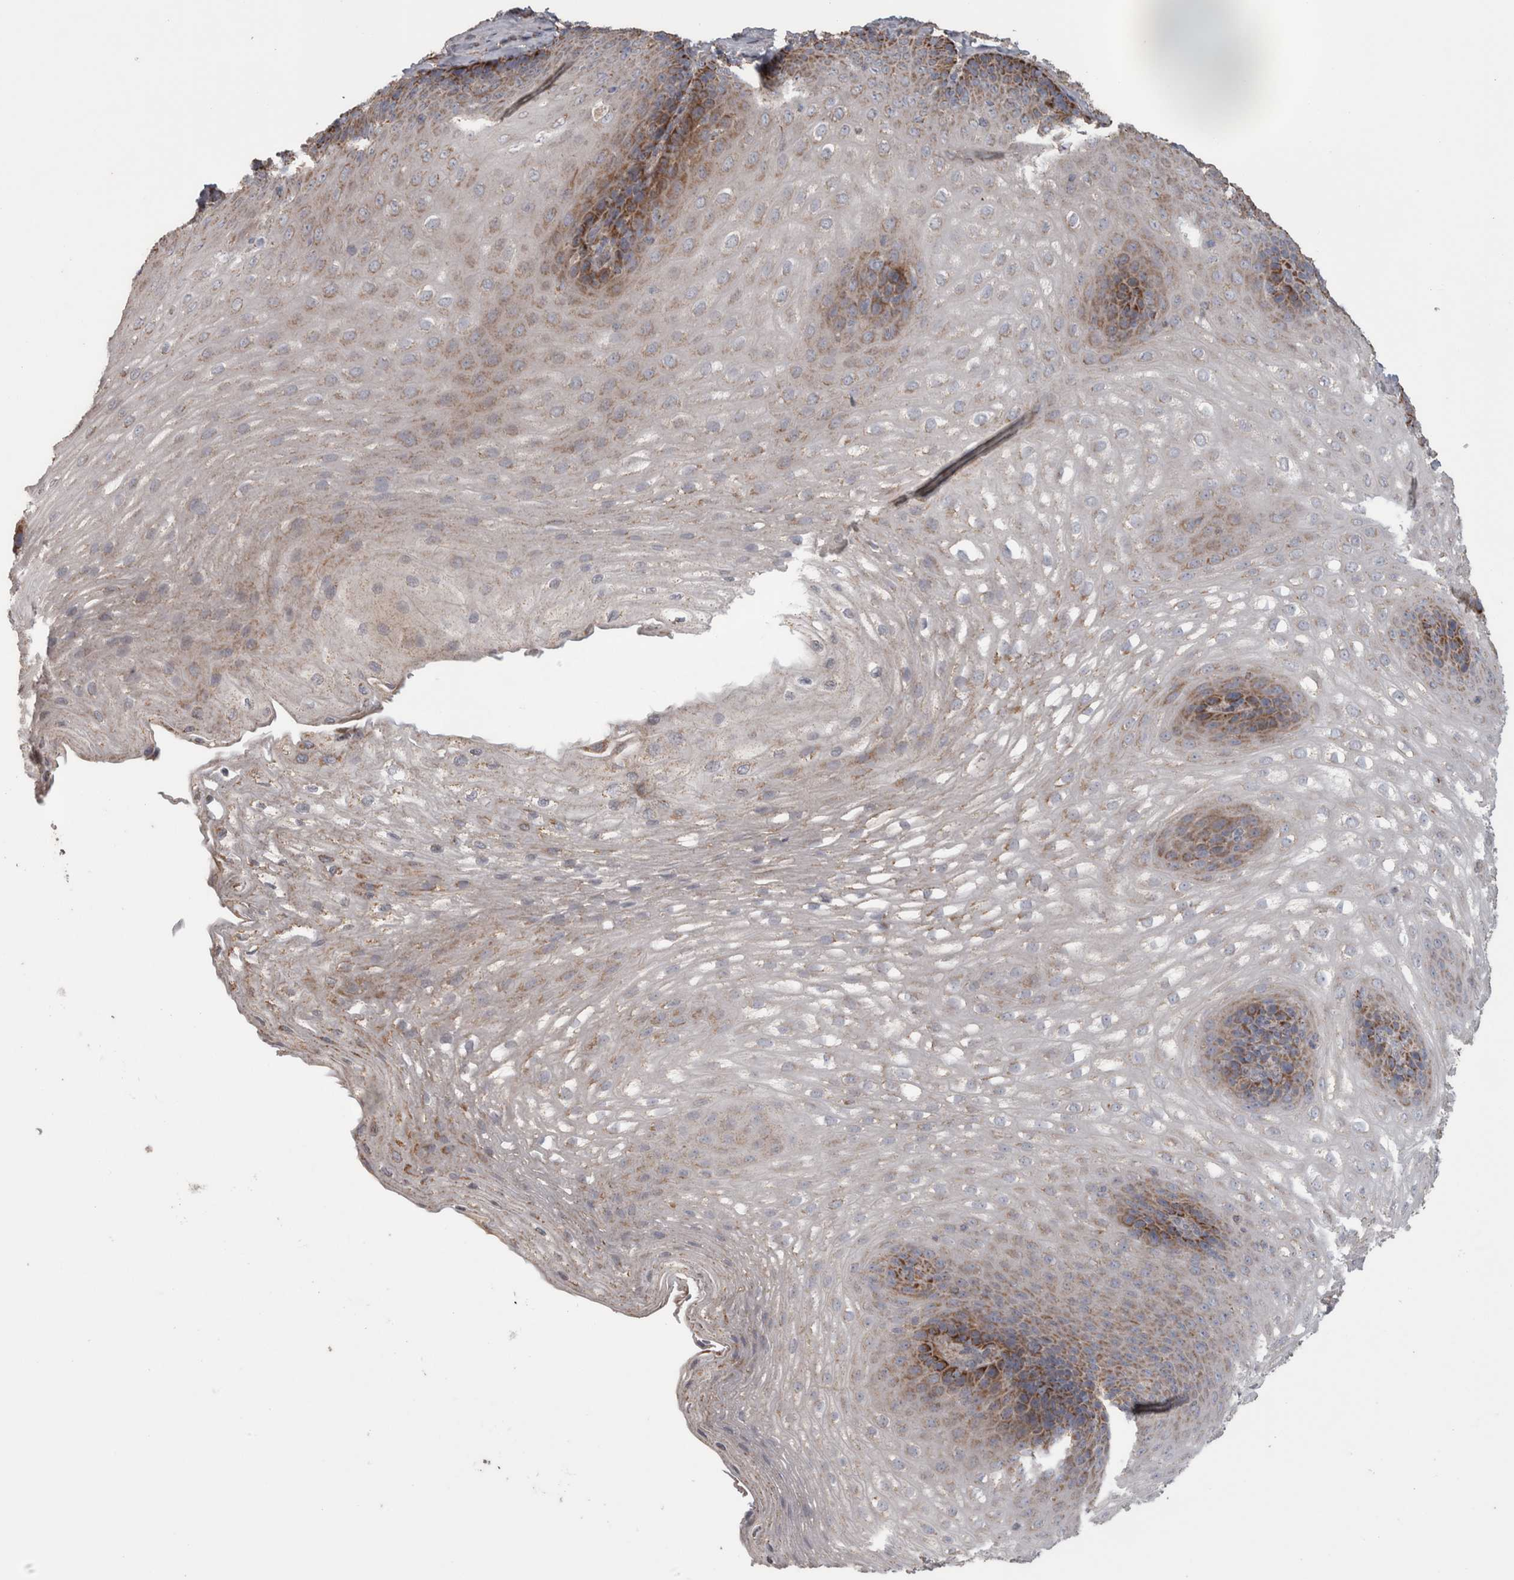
{"staining": {"intensity": "moderate", "quantity": "25%-75%", "location": "cytoplasmic/membranous"}, "tissue": "esophagus", "cell_type": "Squamous epithelial cells", "image_type": "normal", "snomed": [{"axis": "morphology", "description": "Normal tissue, NOS"}, {"axis": "topography", "description": "Esophagus"}], "caption": "Squamous epithelial cells exhibit moderate cytoplasmic/membranous expression in approximately 25%-75% of cells in unremarkable esophagus.", "gene": "SCO1", "patient": {"sex": "female", "age": 66}}